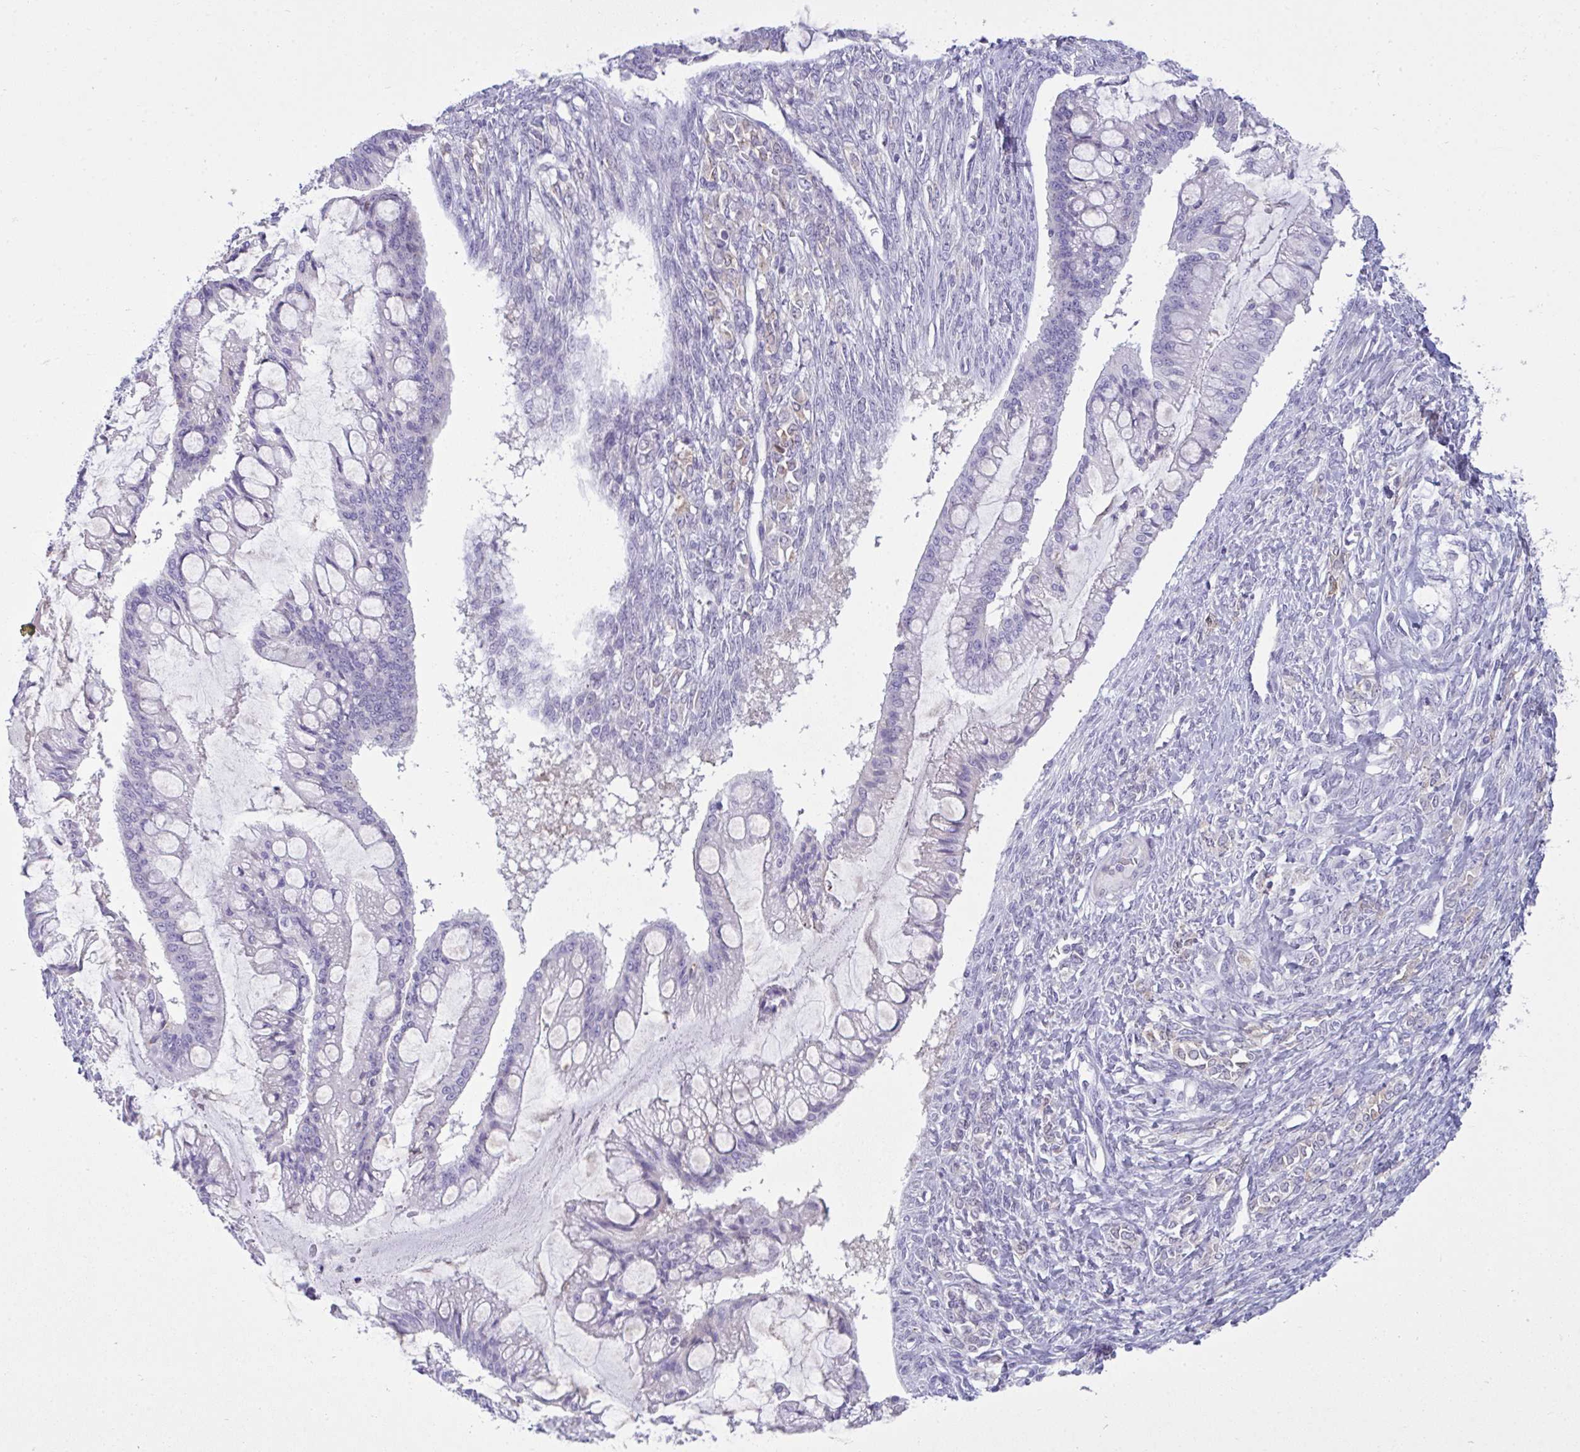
{"staining": {"intensity": "negative", "quantity": "none", "location": "none"}, "tissue": "ovarian cancer", "cell_type": "Tumor cells", "image_type": "cancer", "snomed": [{"axis": "morphology", "description": "Cystadenocarcinoma, mucinous, NOS"}, {"axis": "topography", "description": "Ovary"}], "caption": "This is an immunohistochemistry (IHC) photomicrograph of human mucinous cystadenocarcinoma (ovarian). There is no staining in tumor cells.", "gene": "RGPD5", "patient": {"sex": "female", "age": 73}}